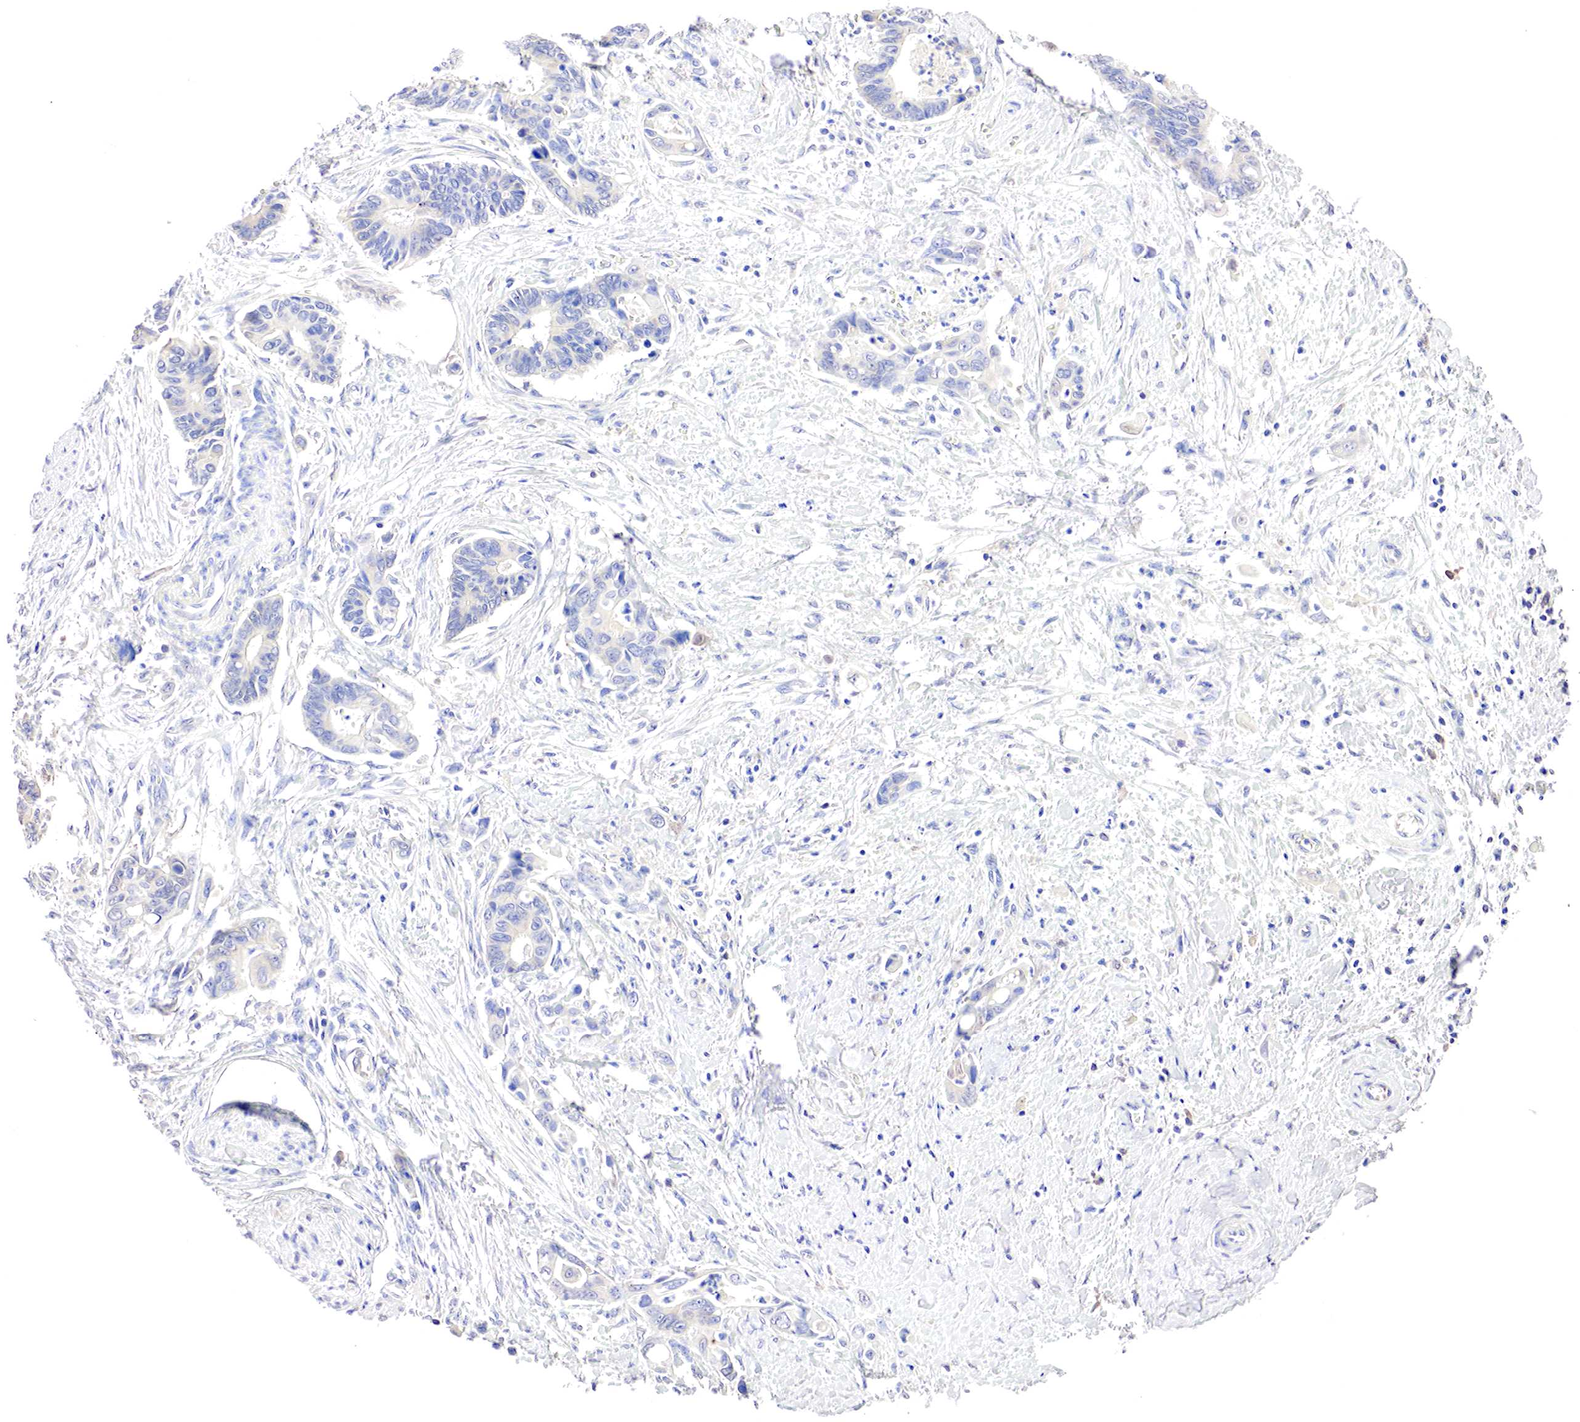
{"staining": {"intensity": "negative", "quantity": "none", "location": "none"}, "tissue": "pancreatic cancer", "cell_type": "Tumor cells", "image_type": "cancer", "snomed": [{"axis": "morphology", "description": "Adenocarcinoma, NOS"}, {"axis": "topography", "description": "Pancreas"}], "caption": "IHC histopathology image of neoplastic tissue: pancreatic adenocarcinoma stained with DAB reveals no significant protein expression in tumor cells.", "gene": "GATA1", "patient": {"sex": "female", "age": 70}}